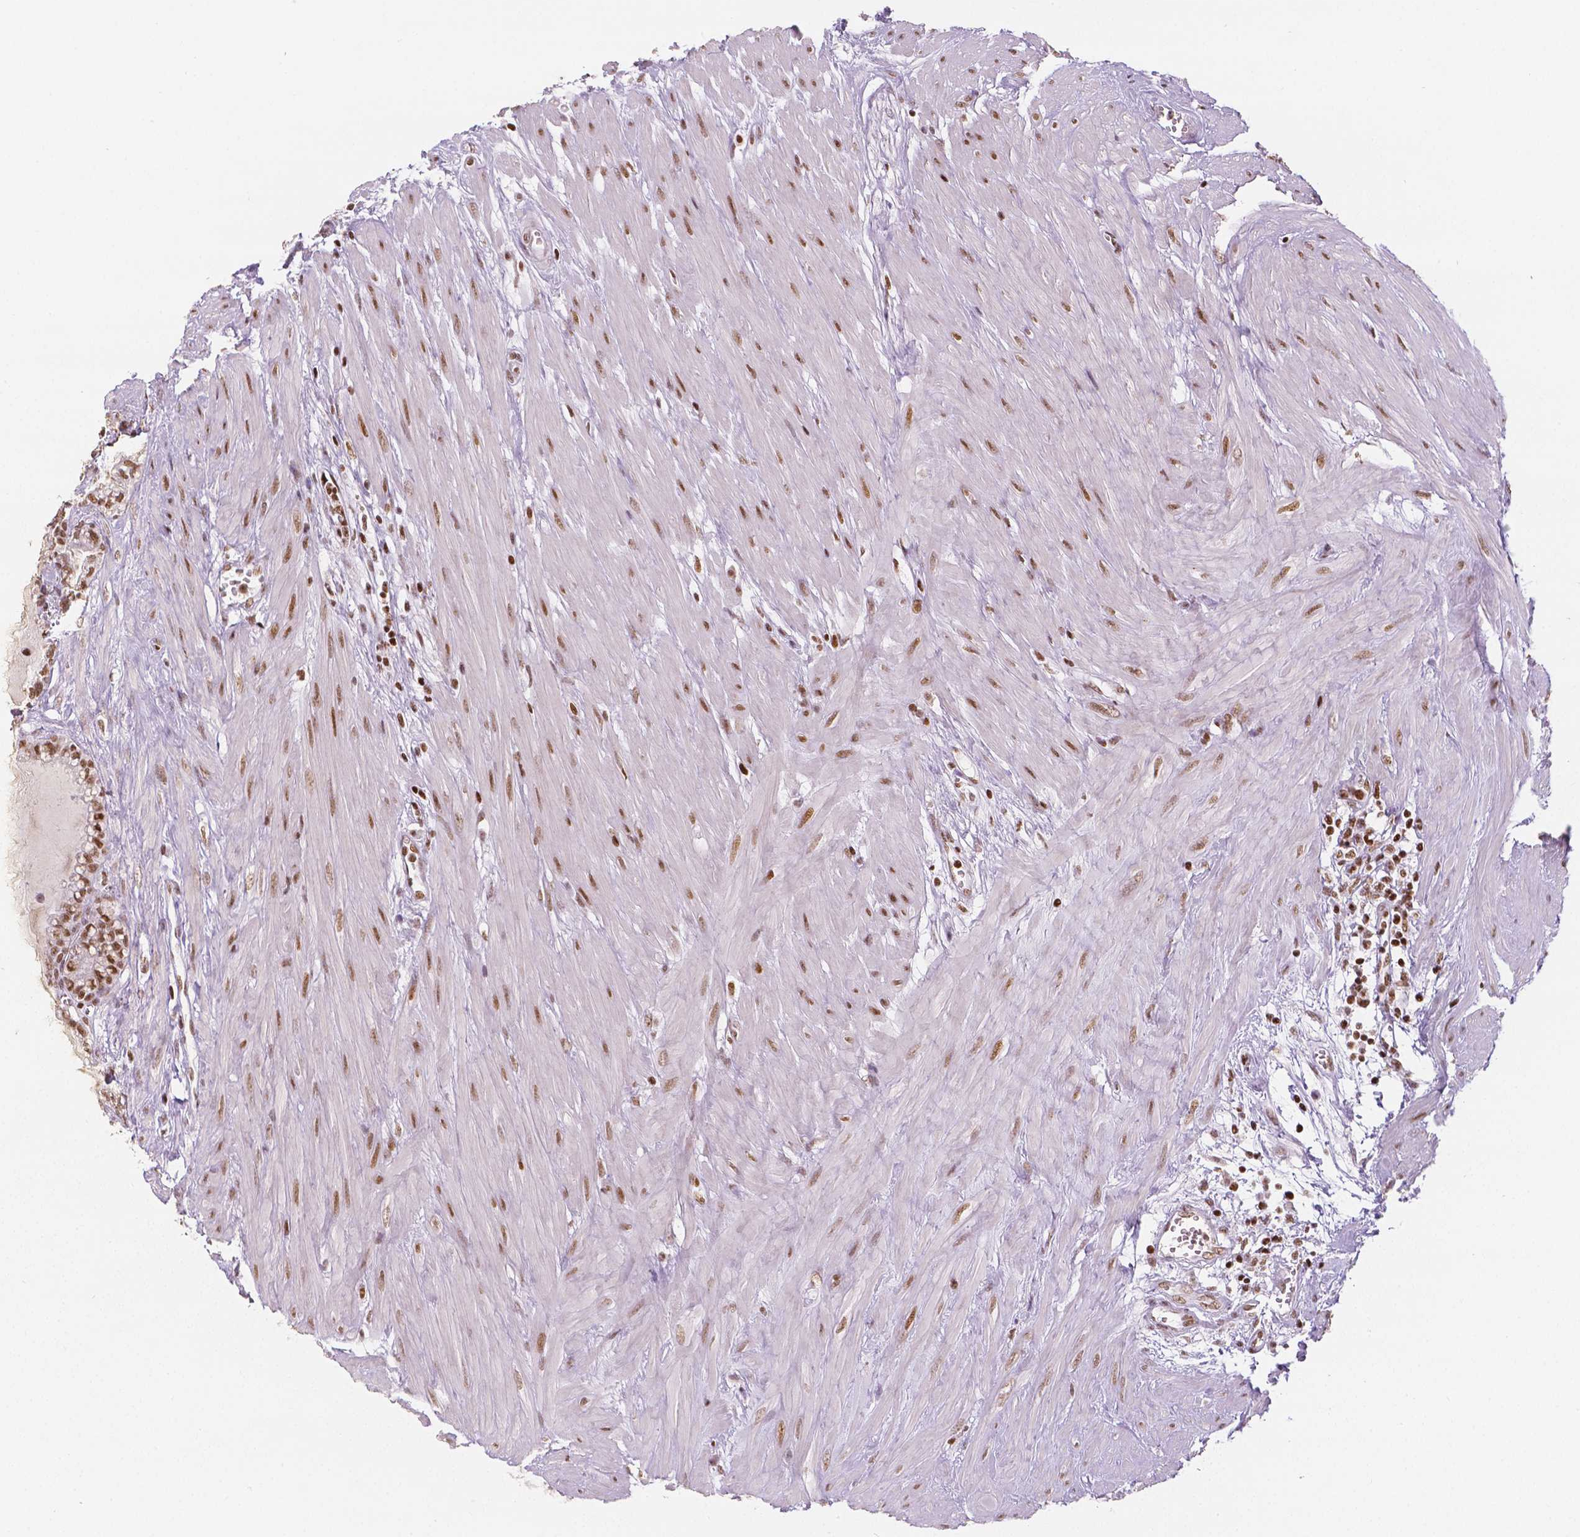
{"staining": {"intensity": "moderate", "quantity": ">75%", "location": "nuclear"}, "tissue": "seminal vesicle", "cell_type": "Glandular cells", "image_type": "normal", "snomed": [{"axis": "morphology", "description": "Normal tissue, NOS"}, {"axis": "morphology", "description": "Urothelial carcinoma, NOS"}, {"axis": "topography", "description": "Urinary bladder"}, {"axis": "topography", "description": "Seminal veicle"}], "caption": "Seminal vesicle stained with immunohistochemistry (IHC) displays moderate nuclear expression in approximately >75% of glandular cells.", "gene": "HDAC1", "patient": {"sex": "male", "age": 76}}